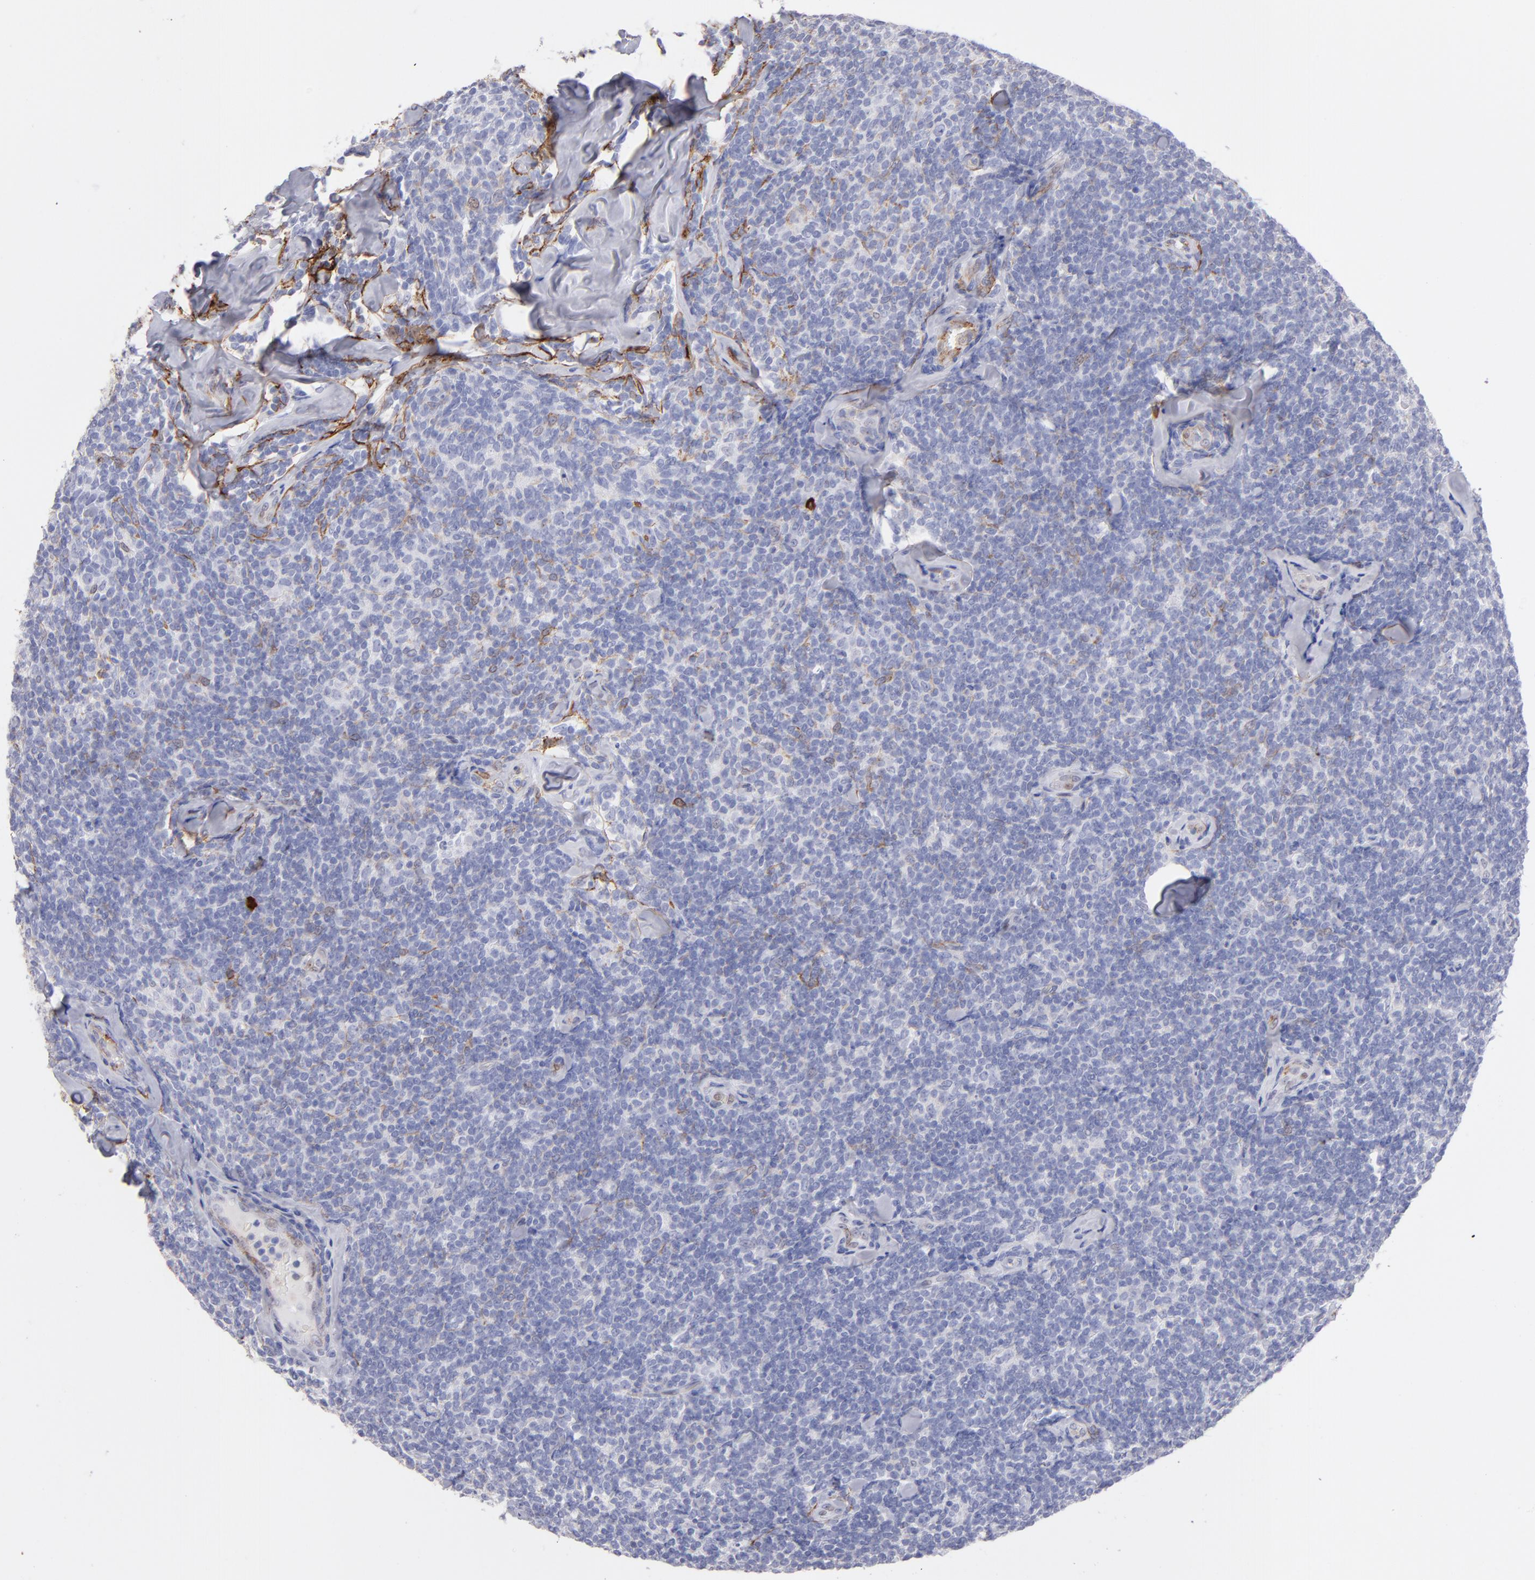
{"staining": {"intensity": "negative", "quantity": "none", "location": "none"}, "tissue": "lymphoma", "cell_type": "Tumor cells", "image_type": "cancer", "snomed": [{"axis": "morphology", "description": "Malignant lymphoma, non-Hodgkin's type, Low grade"}, {"axis": "topography", "description": "Lymph node"}], "caption": "High magnification brightfield microscopy of lymphoma stained with DAB (3,3'-diaminobenzidine) (brown) and counterstained with hematoxylin (blue): tumor cells show no significant expression.", "gene": "AHNAK2", "patient": {"sex": "female", "age": 56}}